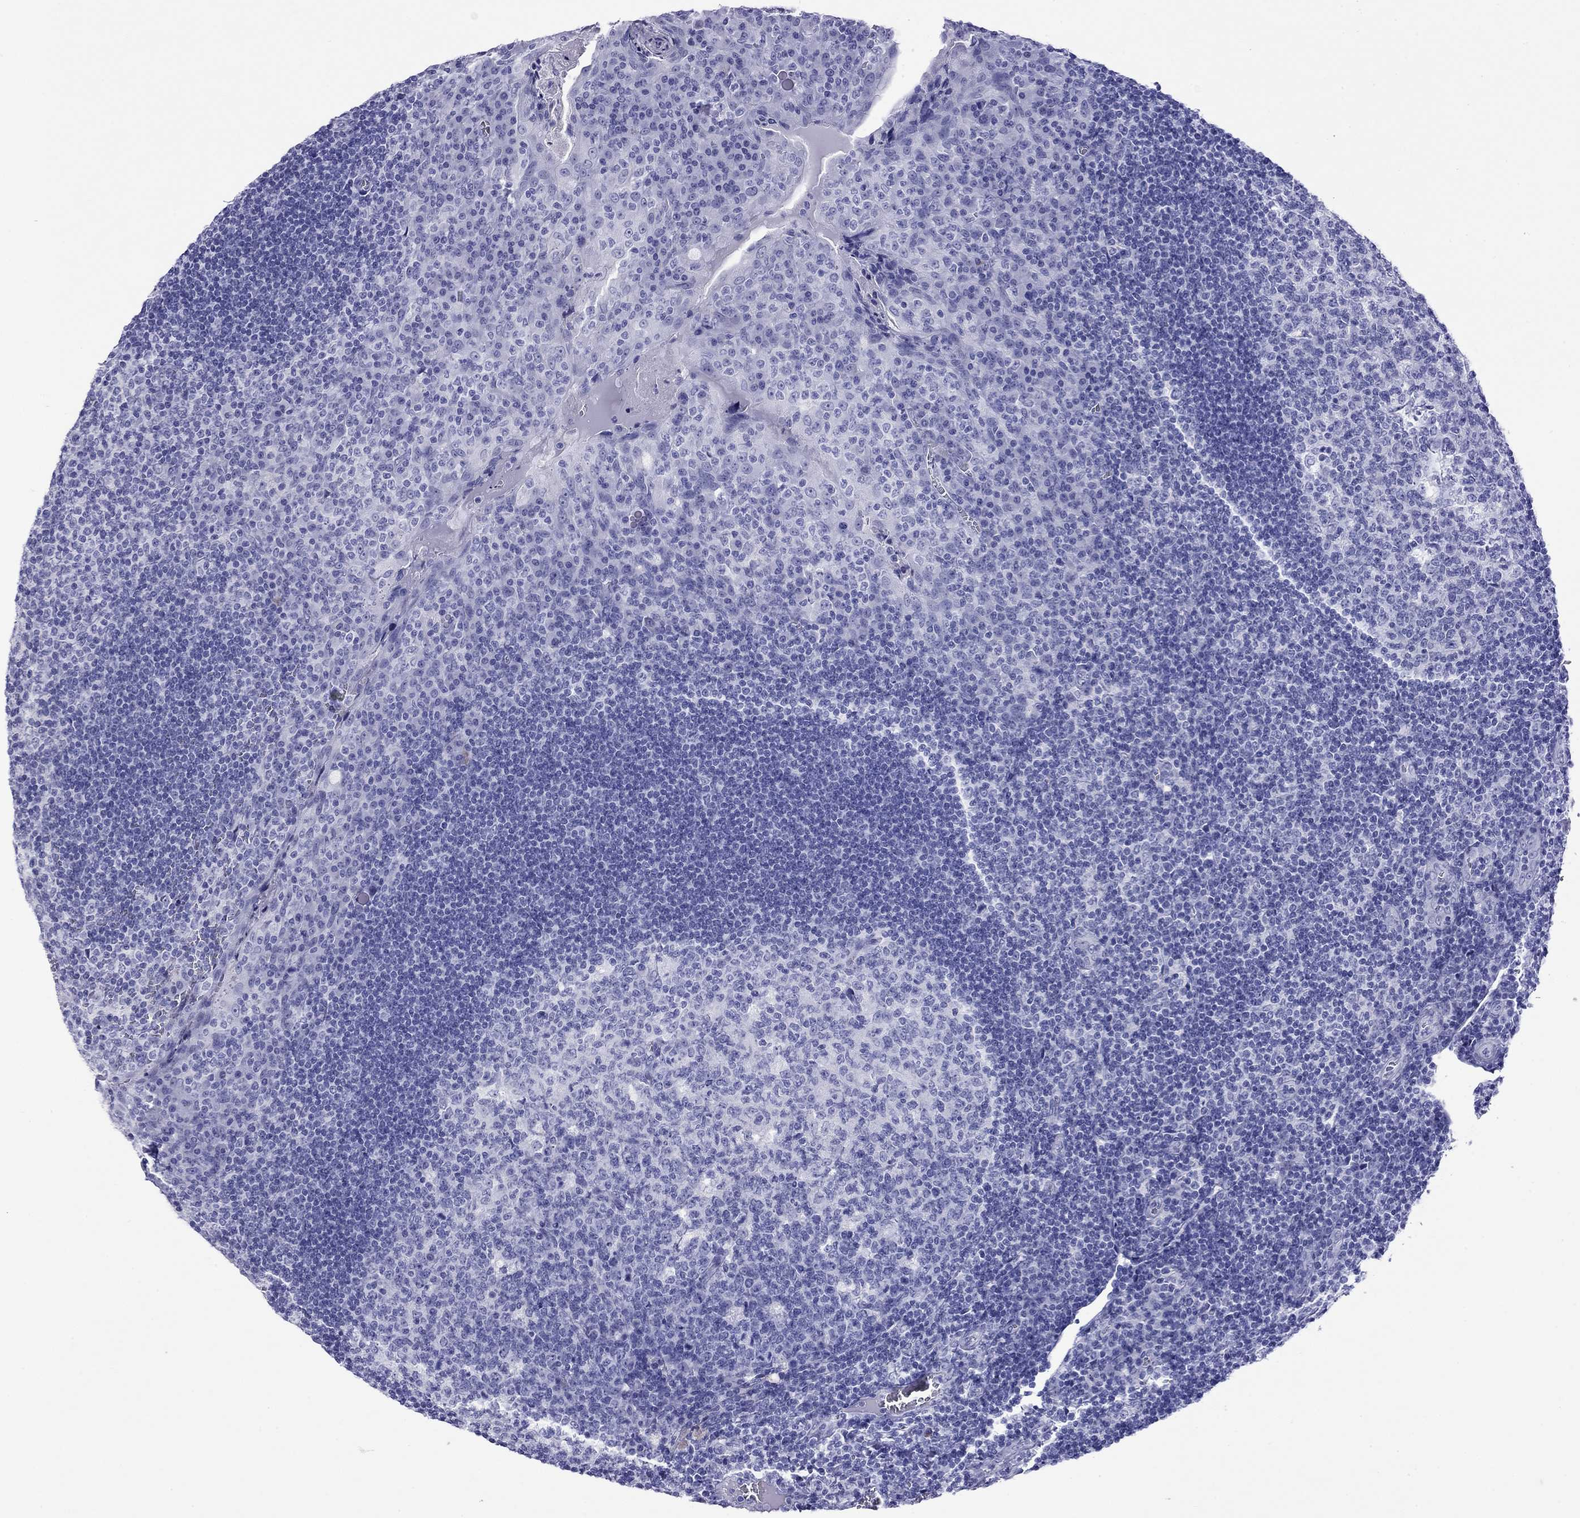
{"staining": {"intensity": "negative", "quantity": "none", "location": "none"}, "tissue": "tonsil", "cell_type": "Germinal center cells", "image_type": "normal", "snomed": [{"axis": "morphology", "description": "Normal tissue, NOS"}, {"axis": "topography", "description": "Tonsil"}], "caption": "Immunohistochemistry (IHC) micrograph of normal tonsil: tonsil stained with DAB (3,3'-diaminobenzidine) shows no significant protein expression in germinal center cells. The staining was performed using DAB to visualize the protein expression in brown, while the nuclei were stained in blue with hematoxylin (Magnification: 20x).", "gene": "SLC30A8", "patient": {"sex": "male", "age": 17}}